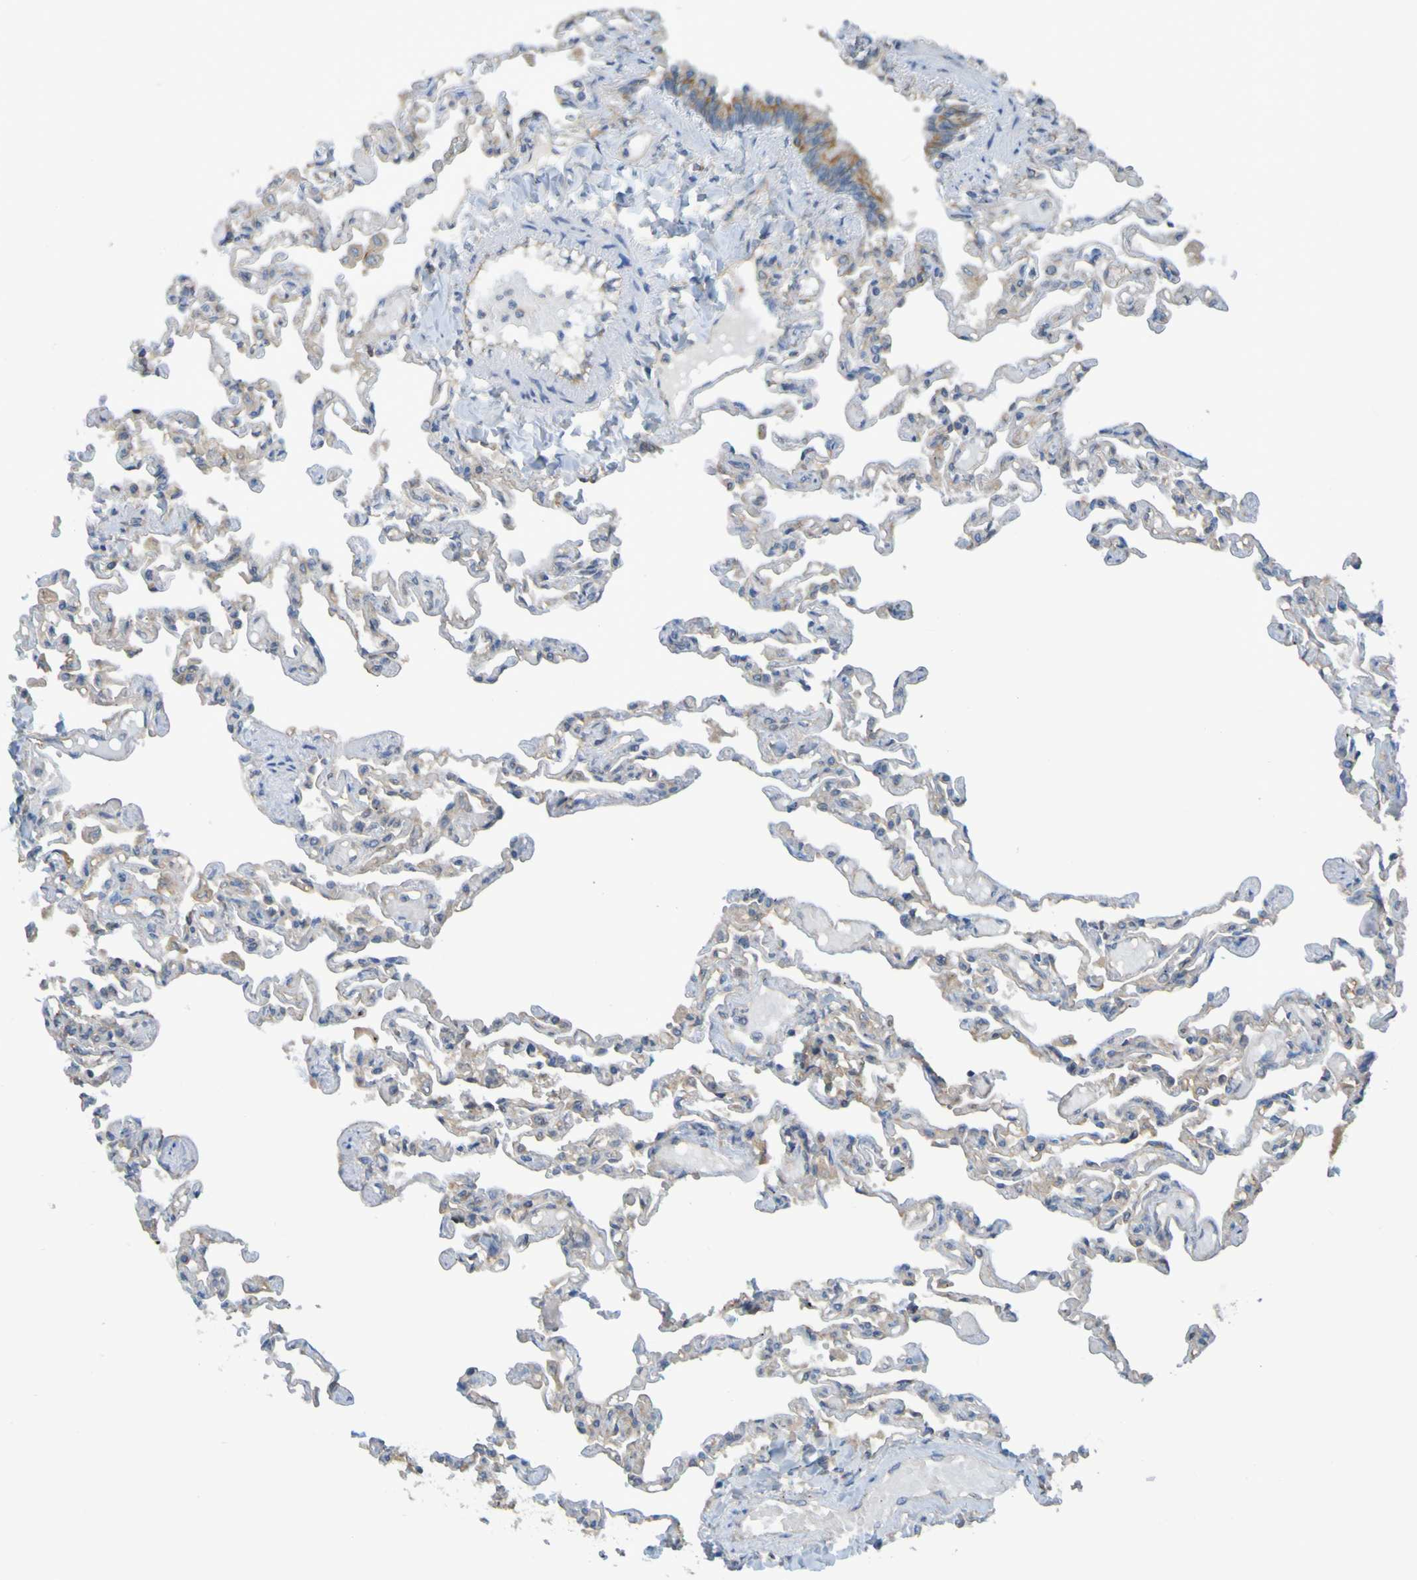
{"staining": {"intensity": "weak", "quantity": "25%-75%", "location": "cytoplasmic/membranous"}, "tissue": "lung", "cell_type": "Alveolar cells", "image_type": "normal", "snomed": [{"axis": "morphology", "description": "Normal tissue, NOS"}, {"axis": "topography", "description": "Lung"}], "caption": "Weak cytoplasmic/membranous protein staining is seen in approximately 25%-75% of alveolar cells in lung. The staining was performed using DAB (3,3'-diaminobenzidine), with brown indicating positive protein expression. Nuclei are stained blue with hematoxylin.", "gene": "DNAJC4", "patient": {"sex": "male", "age": 21}}